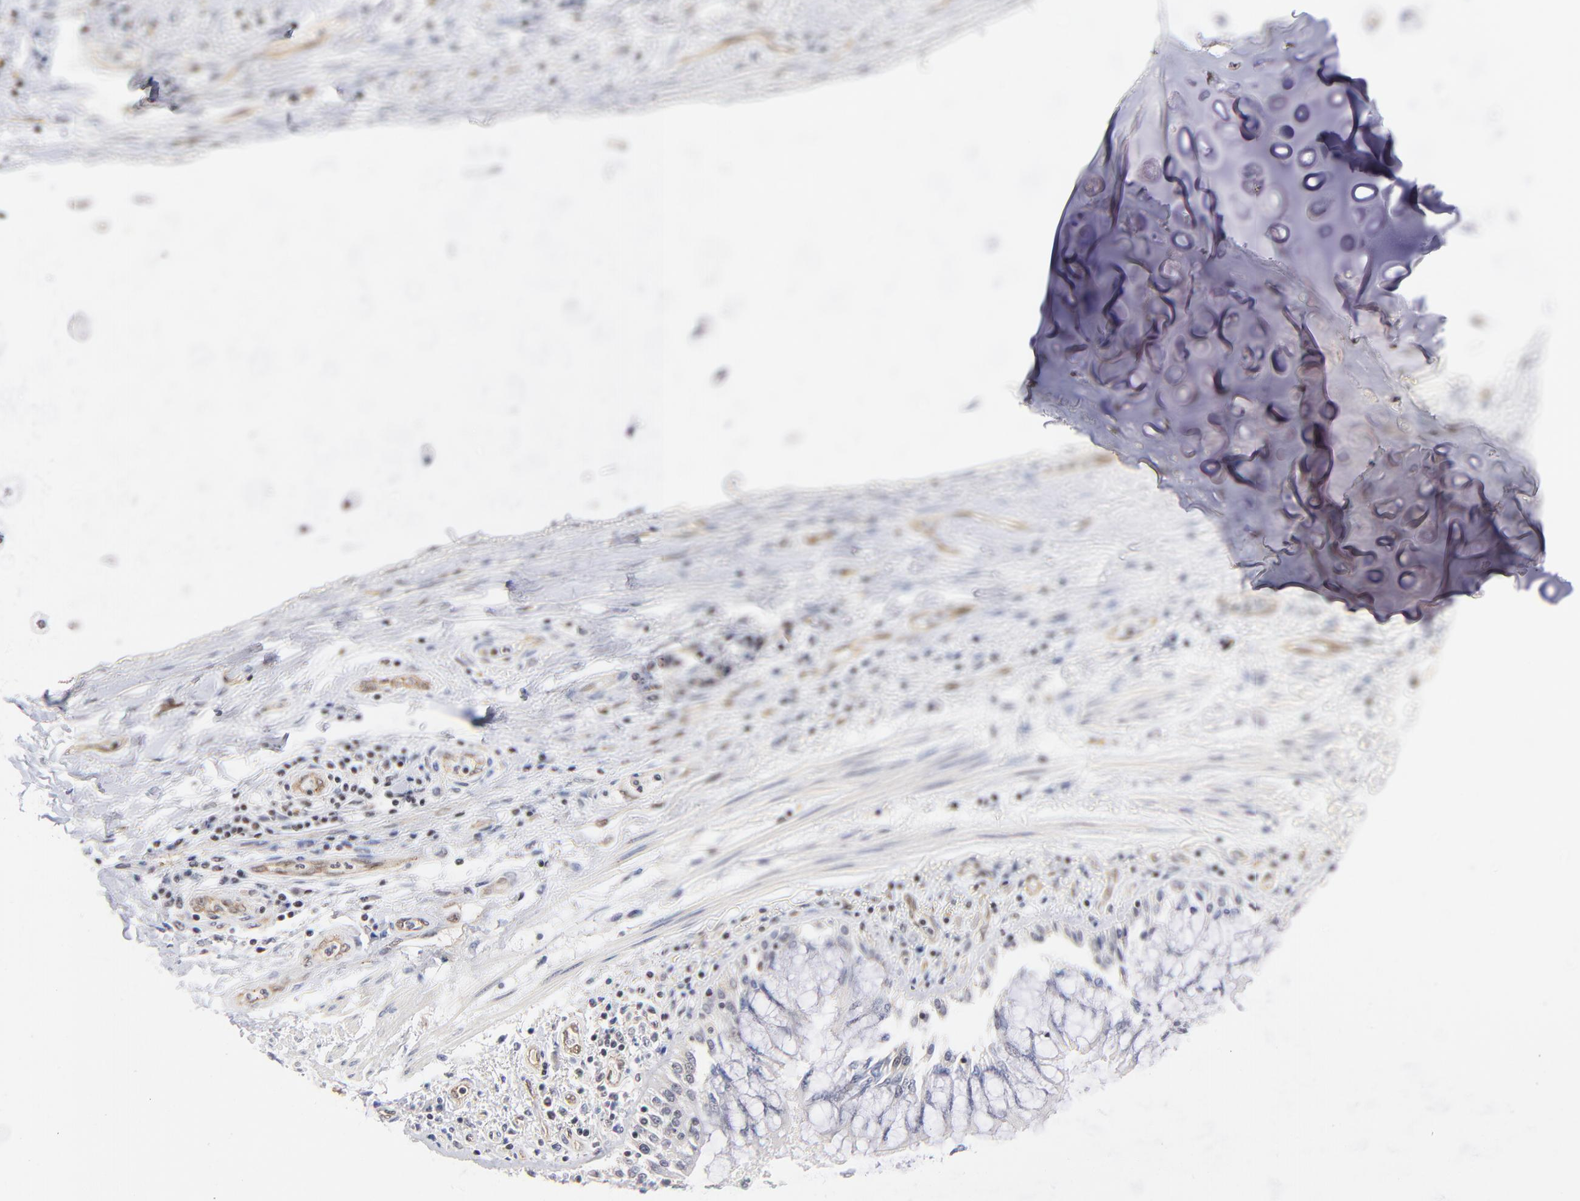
{"staining": {"intensity": "negative", "quantity": "none", "location": "none"}, "tissue": "adipose tissue", "cell_type": "Adipocytes", "image_type": "normal", "snomed": [{"axis": "morphology", "description": "Normal tissue, NOS"}, {"axis": "morphology", "description": "Adenocarcinoma, NOS"}, {"axis": "topography", "description": "Cartilage tissue"}, {"axis": "topography", "description": "Lung"}], "caption": "Benign adipose tissue was stained to show a protein in brown. There is no significant expression in adipocytes. (DAB immunohistochemistry (IHC) with hematoxylin counter stain).", "gene": "GABPA", "patient": {"sex": "female", "age": 67}}